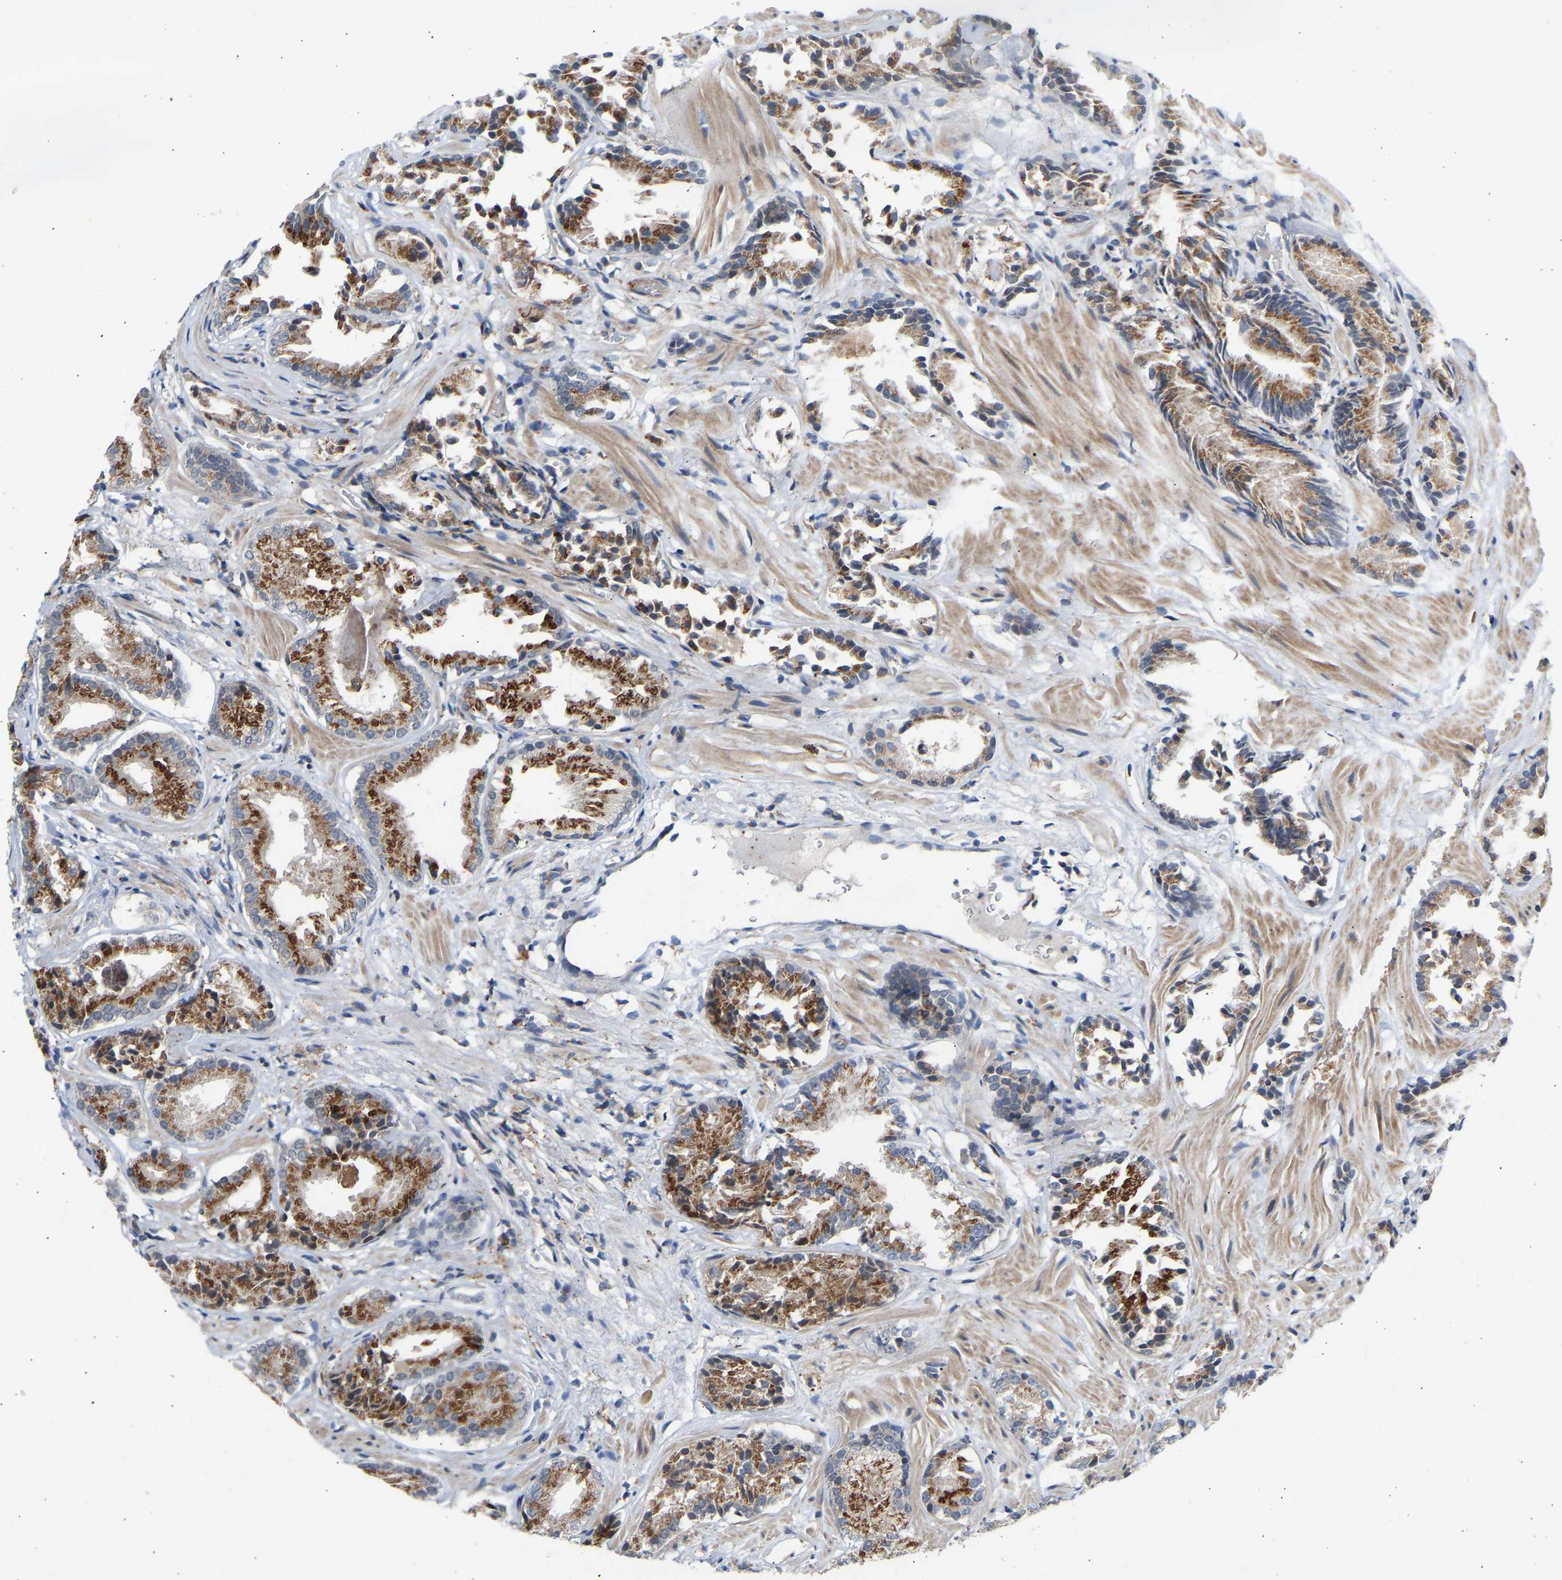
{"staining": {"intensity": "strong", "quantity": ">75%", "location": "cytoplasmic/membranous"}, "tissue": "prostate cancer", "cell_type": "Tumor cells", "image_type": "cancer", "snomed": [{"axis": "morphology", "description": "Adenocarcinoma, Low grade"}, {"axis": "topography", "description": "Prostate"}], "caption": "Tumor cells show high levels of strong cytoplasmic/membranous staining in about >75% of cells in human prostate low-grade adenocarcinoma.", "gene": "GCN1", "patient": {"sex": "male", "age": 51}}